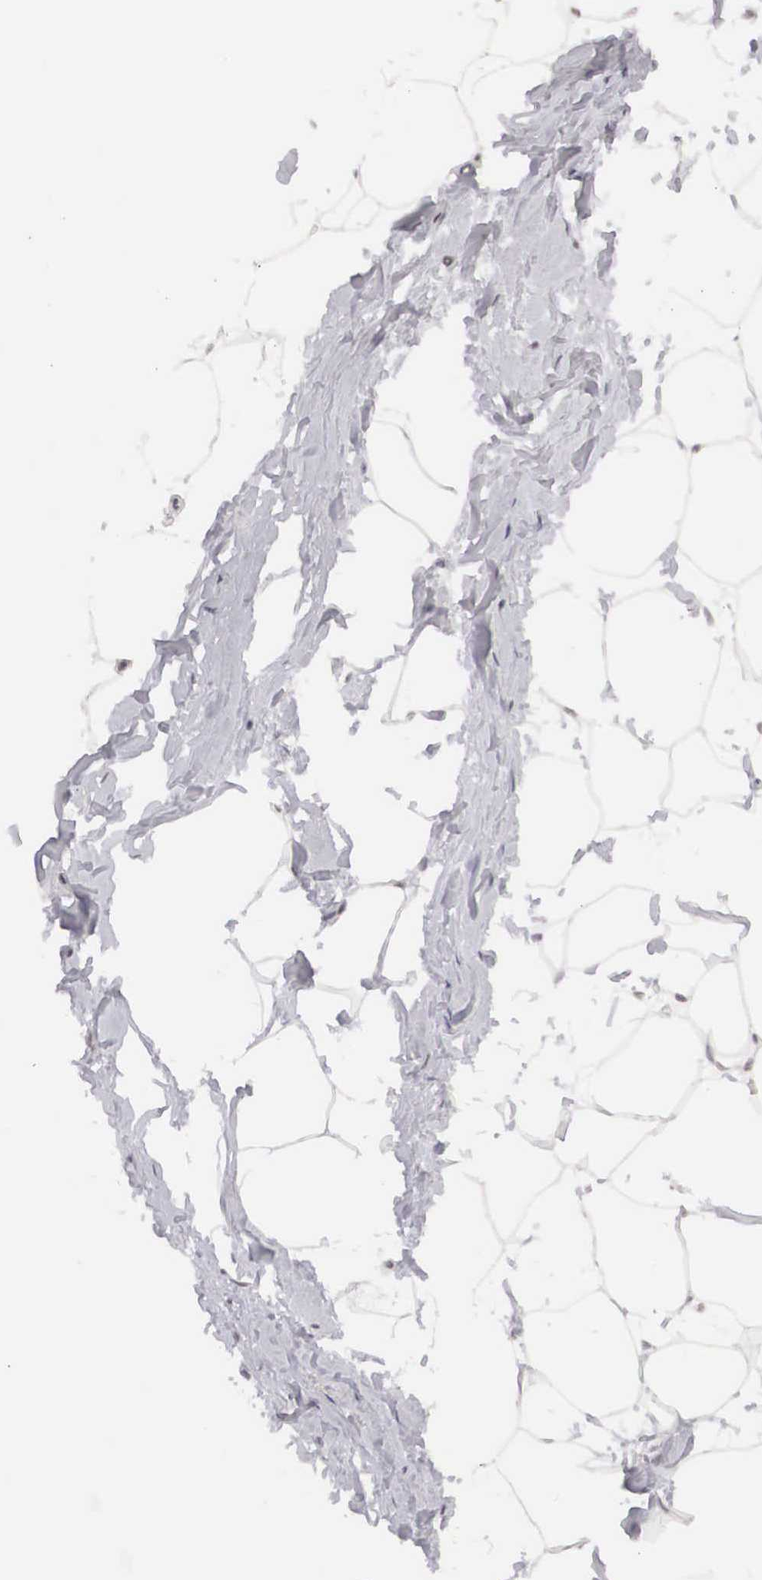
{"staining": {"intensity": "negative", "quantity": "none", "location": "none"}, "tissue": "adipose tissue", "cell_type": "Adipocytes", "image_type": "normal", "snomed": [{"axis": "morphology", "description": "Normal tissue, NOS"}, {"axis": "topography", "description": "Breast"}], "caption": "This is a histopathology image of IHC staining of benign adipose tissue, which shows no staining in adipocytes.", "gene": "FAM47A", "patient": {"sex": "female", "age": 45}}